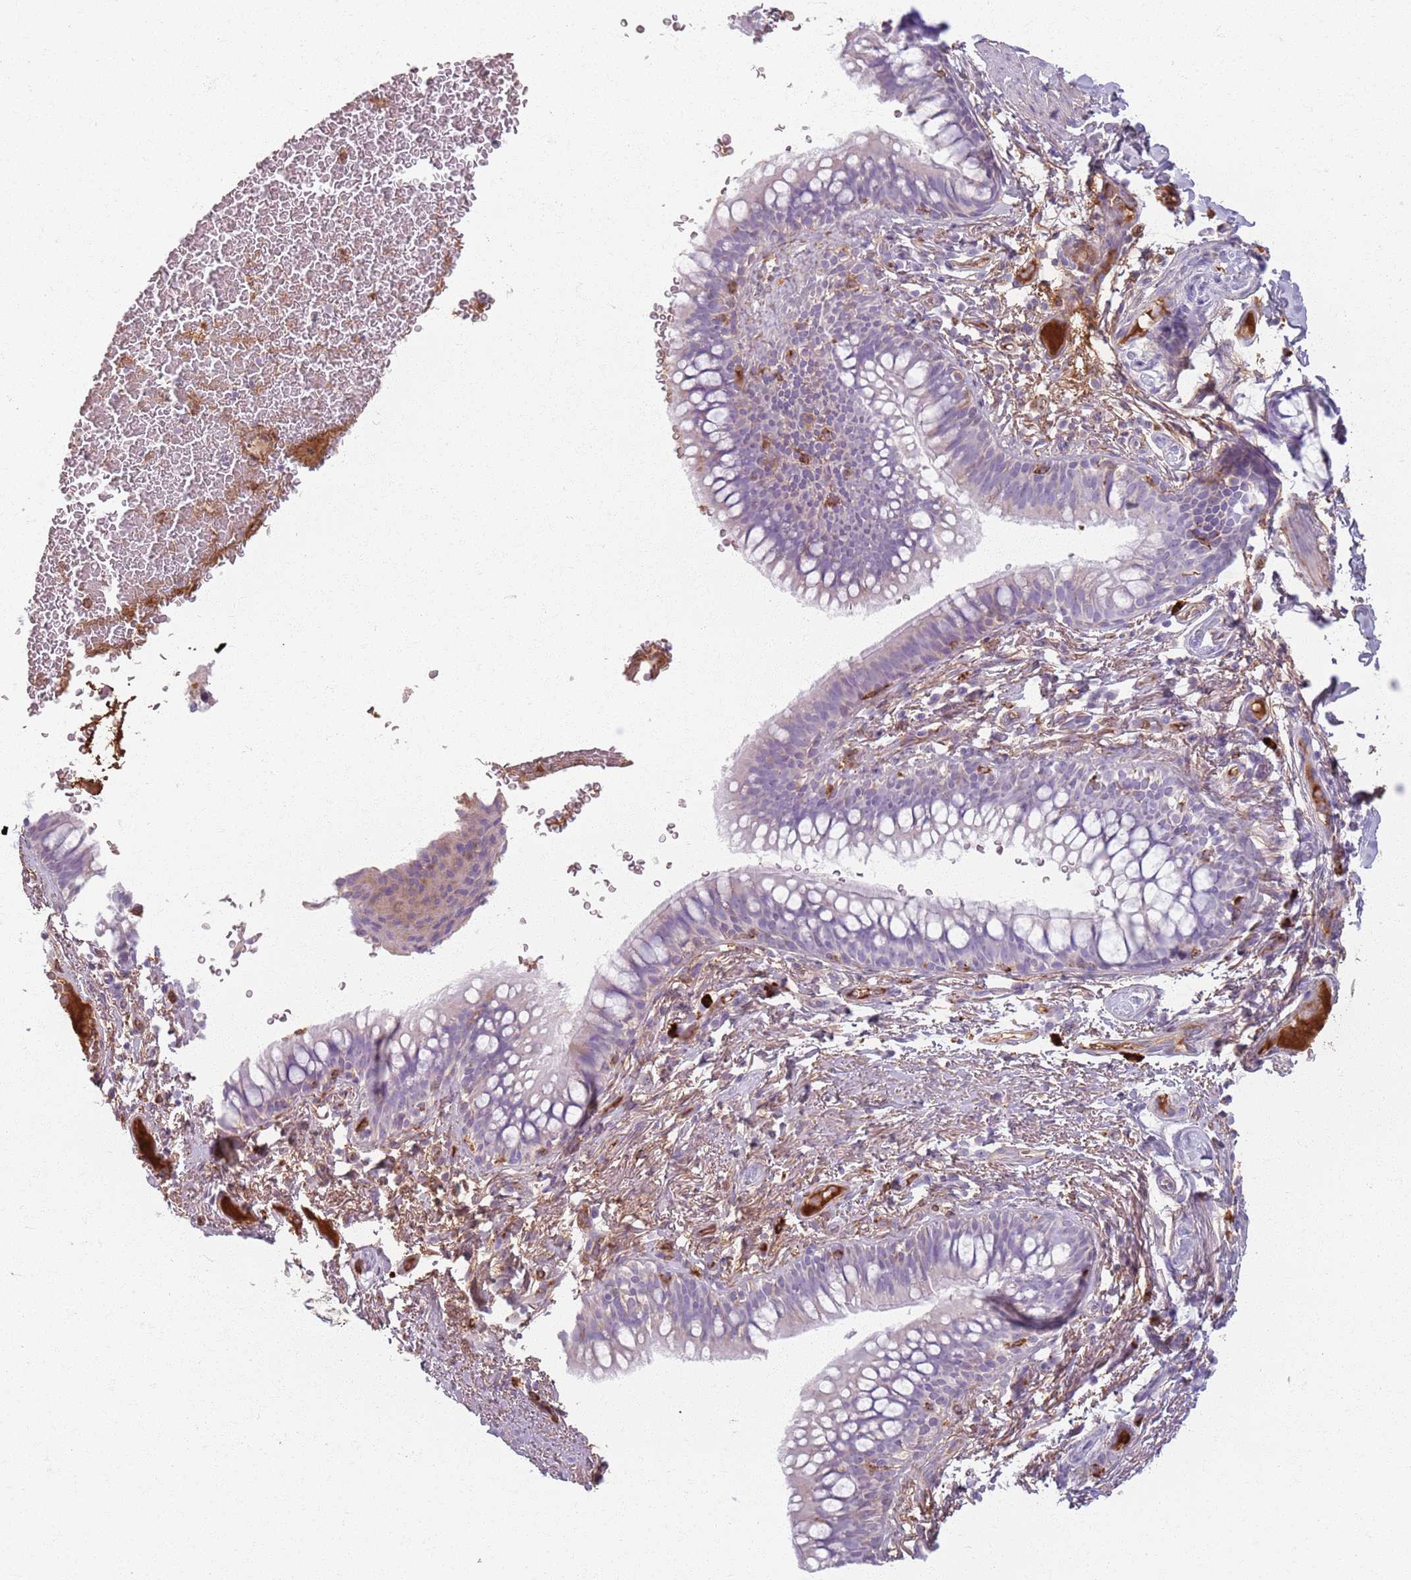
{"staining": {"intensity": "negative", "quantity": "none", "location": "none"}, "tissue": "bronchus", "cell_type": "Respiratory epithelial cells", "image_type": "normal", "snomed": [{"axis": "morphology", "description": "Normal tissue, NOS"}, {"axis": "topography", "description": "Cartilage tissue"}, {"axis": "topography", "description": "Bronchus"}], "caption": "This is an IHC micrograph of unremarkable human bronchus. There is no staining in respiratory epithelial cells.", "gene": "COLGALT1", "patient": {"sex": "female", "age": 36}}